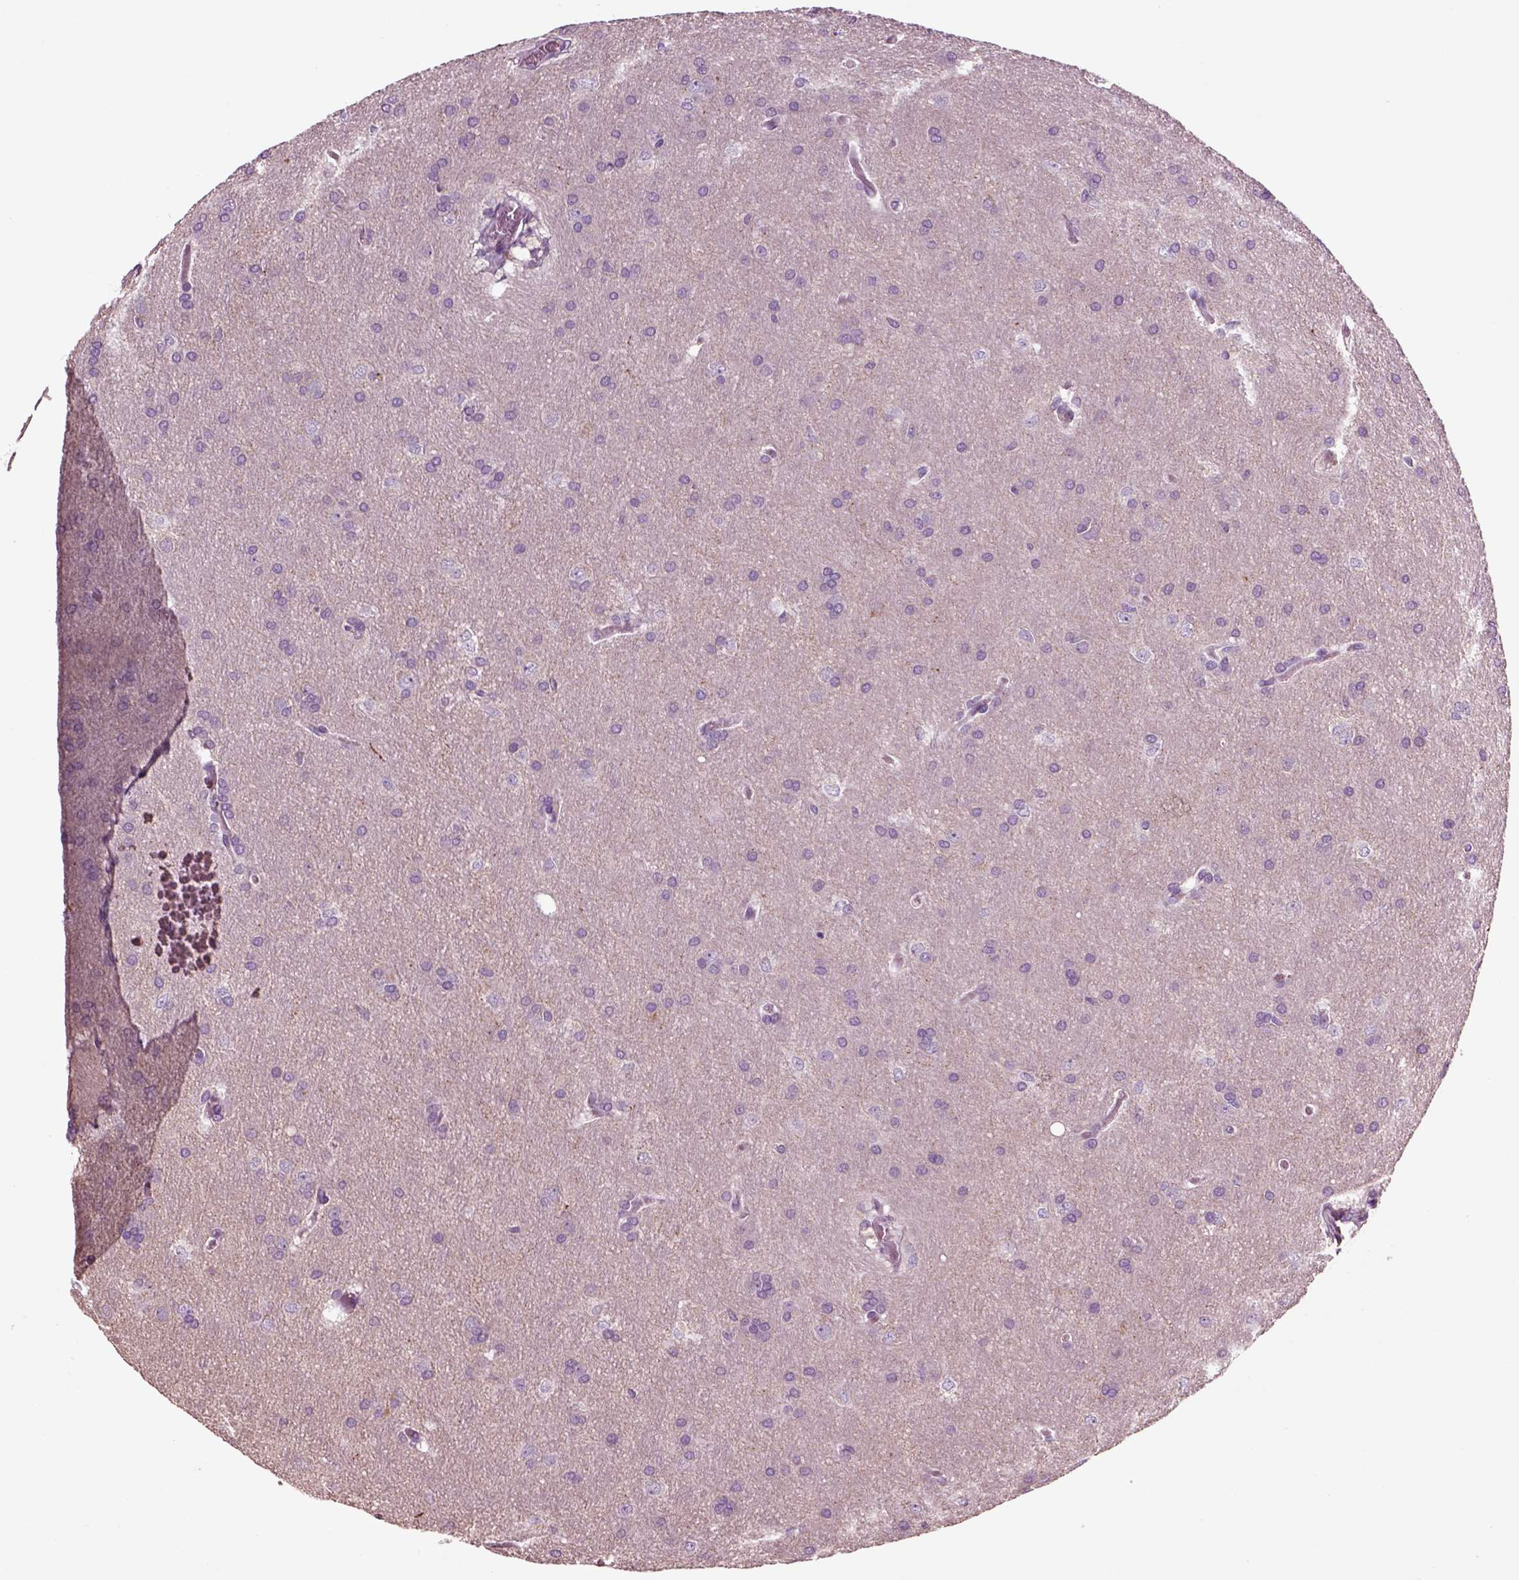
{"staining": {"intensity": "negative", "quantity": "none", "location": "none"}, "tissue": "glioma", "cell_type": "Tumor cells", "image_type": "cancer", "snomed": [{"axis": "morphology", "description": "Glioma, malignant, Low grade"}, {"axis": "topography", "description": "Brain"}], "caption": "An image of glioma stained for a protein shows no brown staining in tumor cells. (Brightfield microscopy of DAB (3,3'-diaminobenzidine) immunohistochemistry (IHC) at high magnification).", "gene": "CHGB", "patient": {"sex": "female", "age": 32}}